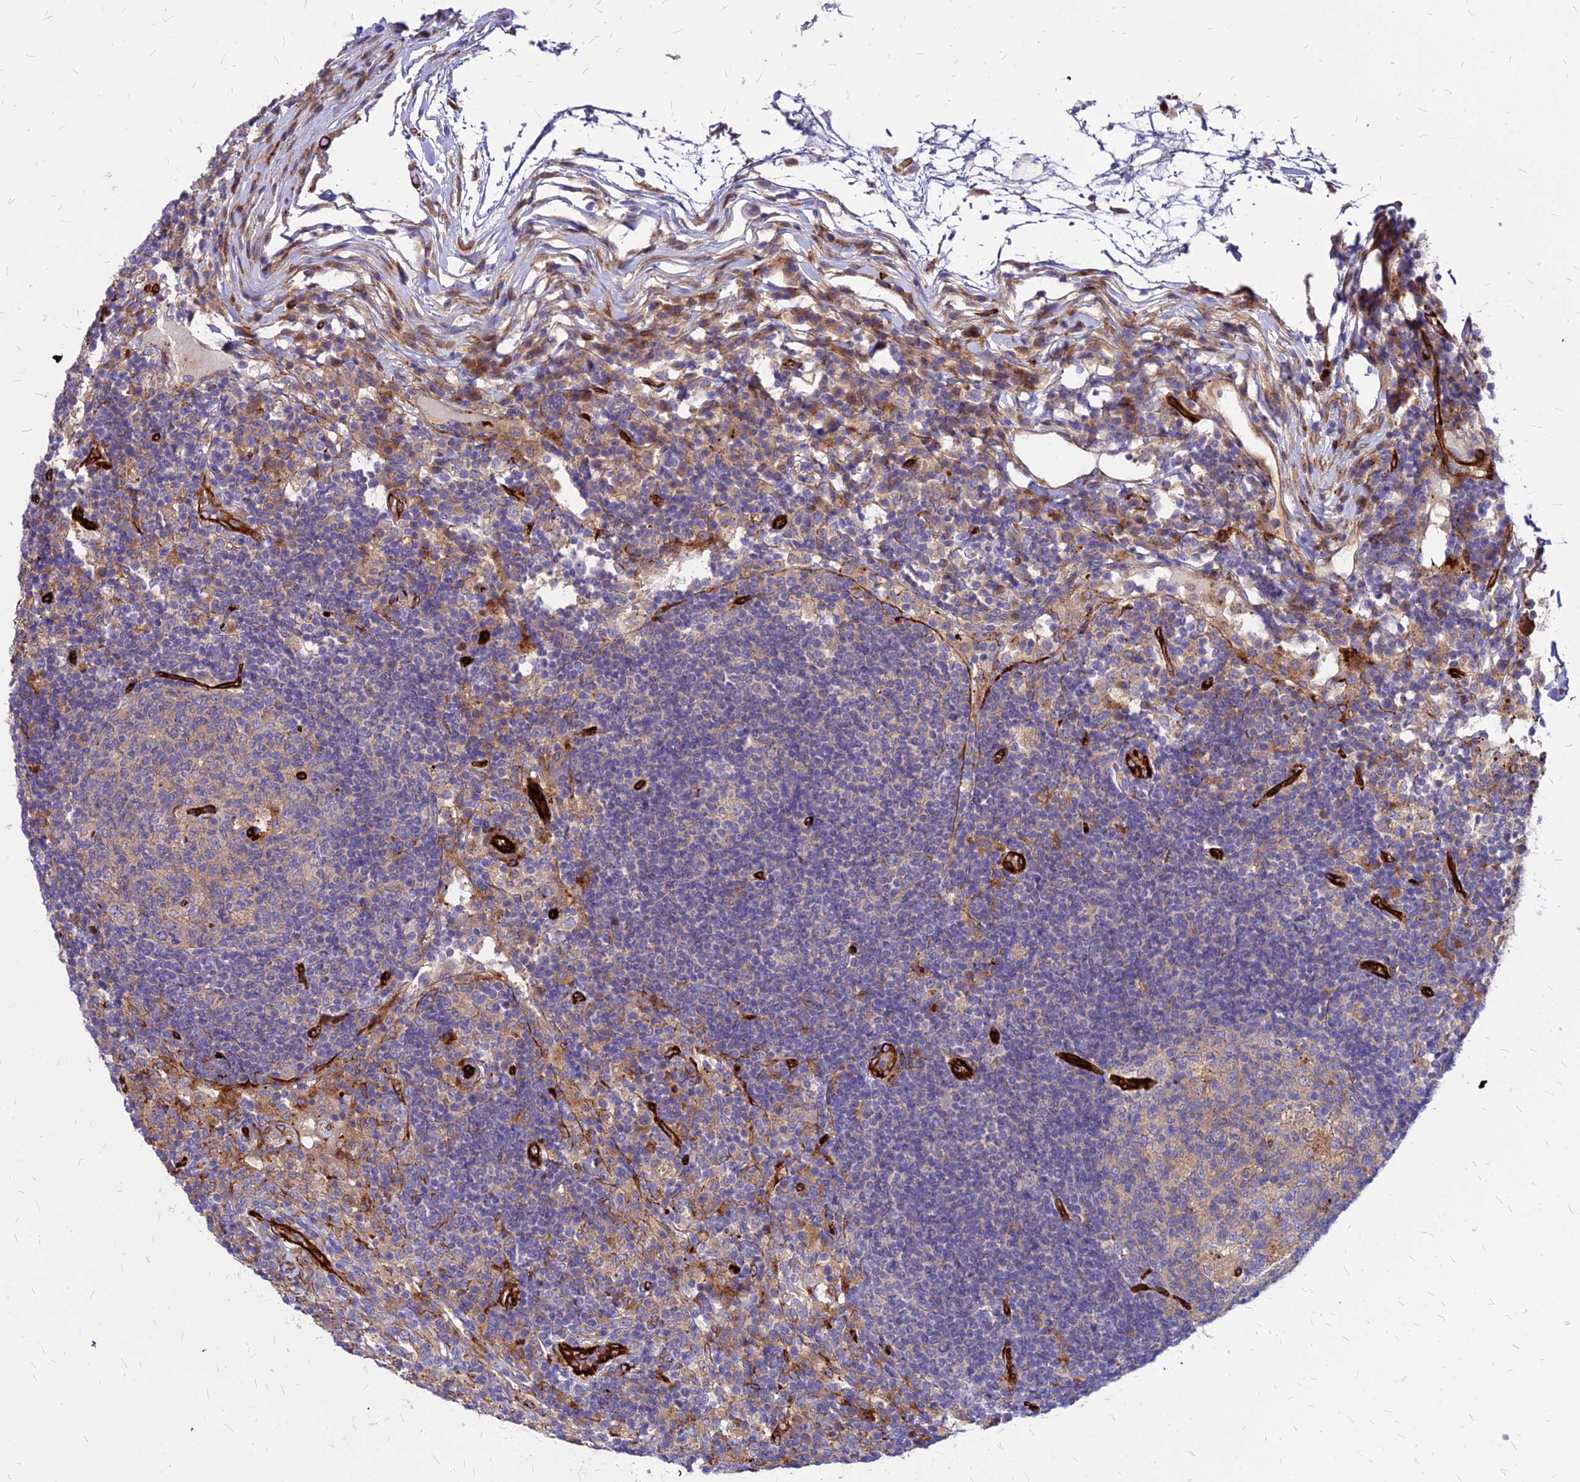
{"staining": {"intensity": "weak", "quantity": "25%-75%", "location": "cytoplasmic/membranous"}, "tissue": "lymph node", "cell_type": "Germinal center cells", "image_type": "normal", "snomed": [{"axis": "morphology", "description": "Normal tissue, NOS"}, {"axis": "topography", "description": "Lymph node"}], "caption": "Benign lymph node exhibits weak cytoplasmic/membranous positivity in approximately 25%-75% of germinal center cells, visualized by immunohistochemistry. (brown staining indicates protein expression, while blue staining denotes nuclei).", "gene": "COMMD10", "patient": {"sex": "female", "age": 53}}